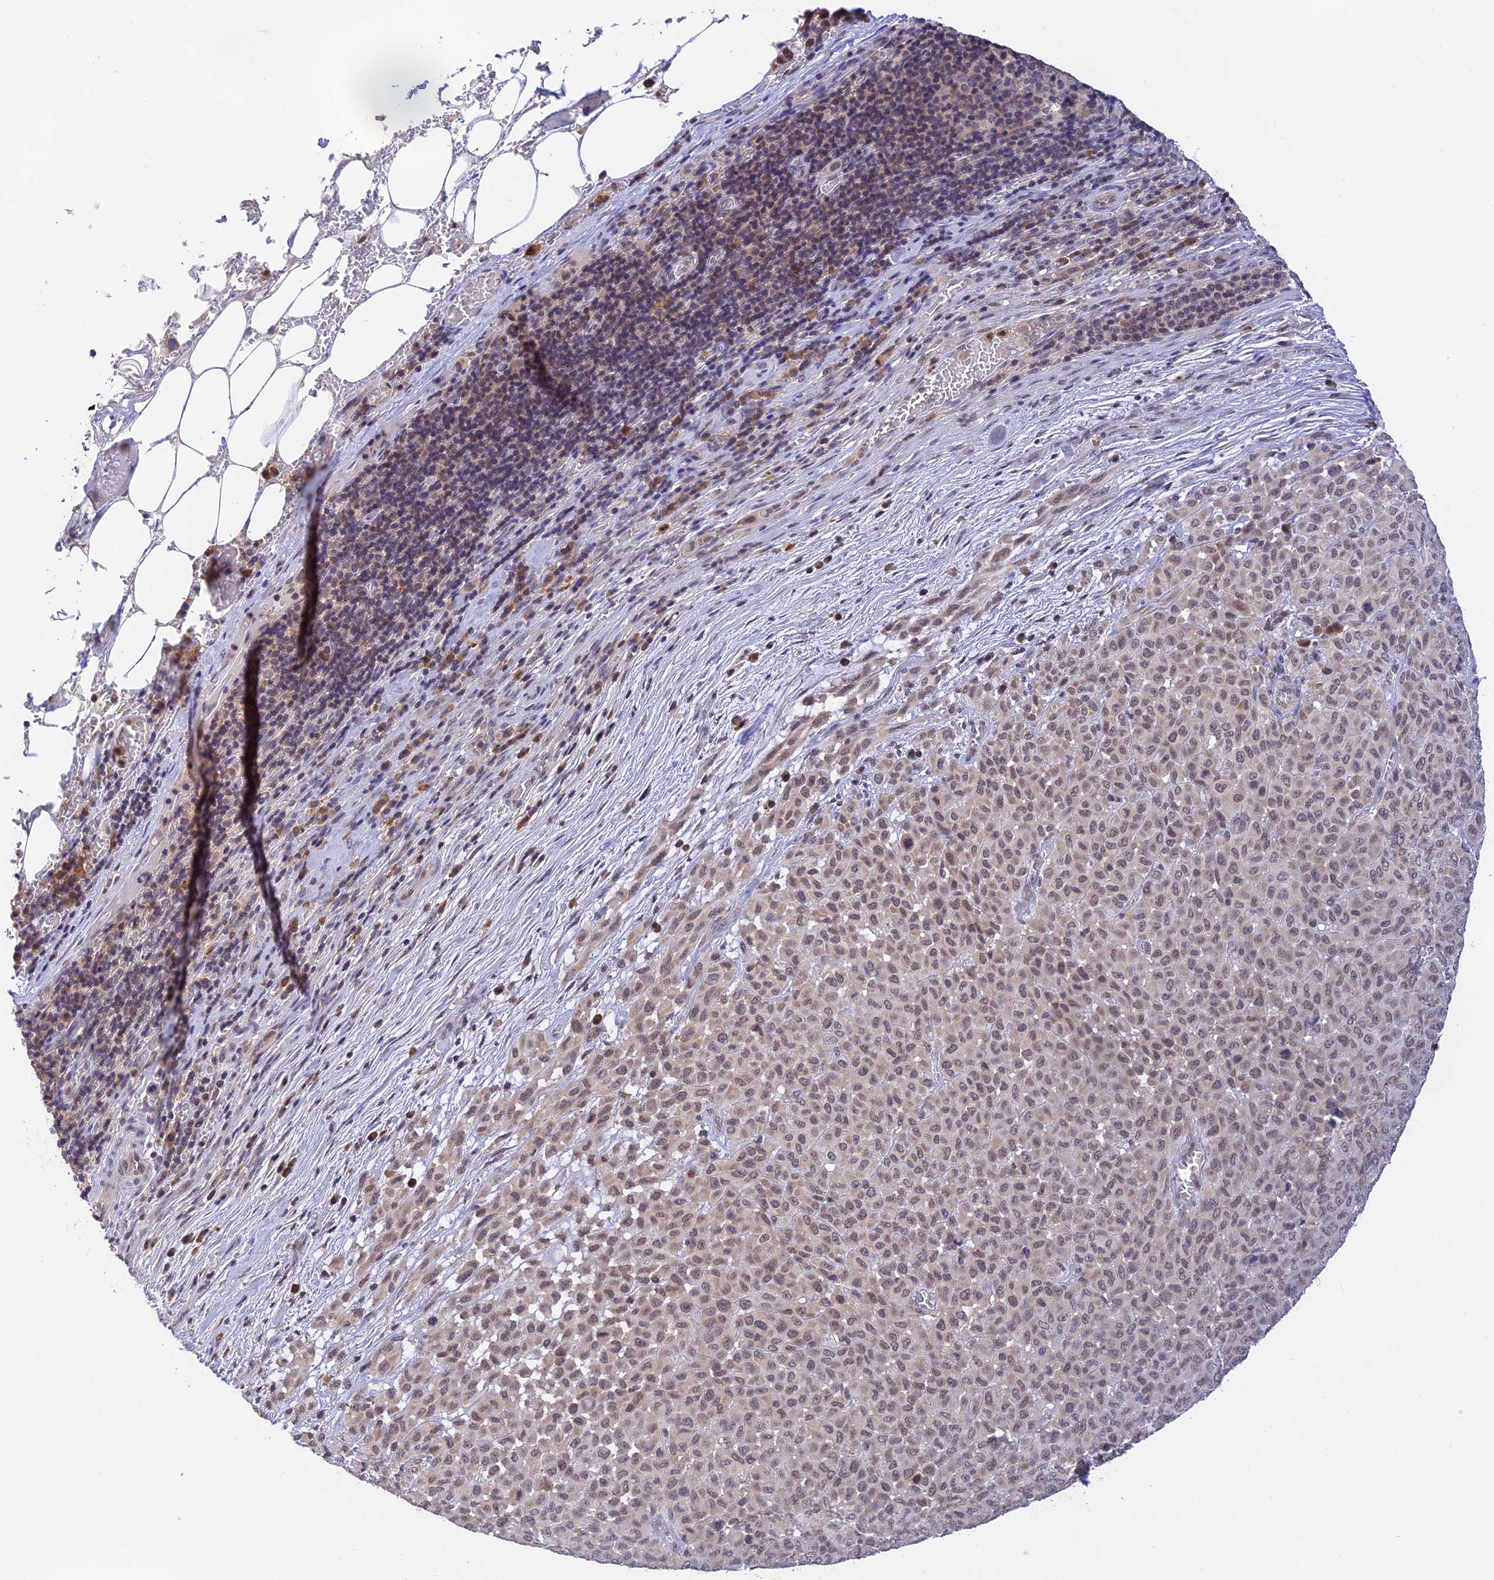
{"staining": {"intensity": "weak", "quantity": "25%-75%", "location": "nuclear"}, "tissue": "melanoma", "cell_type": "Tumor cells", "image_type": "cancer", "snomed": [{"axis": "morphology", "description": "Malignant melanoma, Metastatic site"}, {"axis": "topography", "description": "Skin"}], "caption": "Malignant melanoma (metastatic site) tissue demonstrates weak nuclear expression in approximately 25%-75% of tumor cells, visualized by immunohistochemistry.", "gene": "PEX16", "patient": {"sex": "female", "age": 81}}